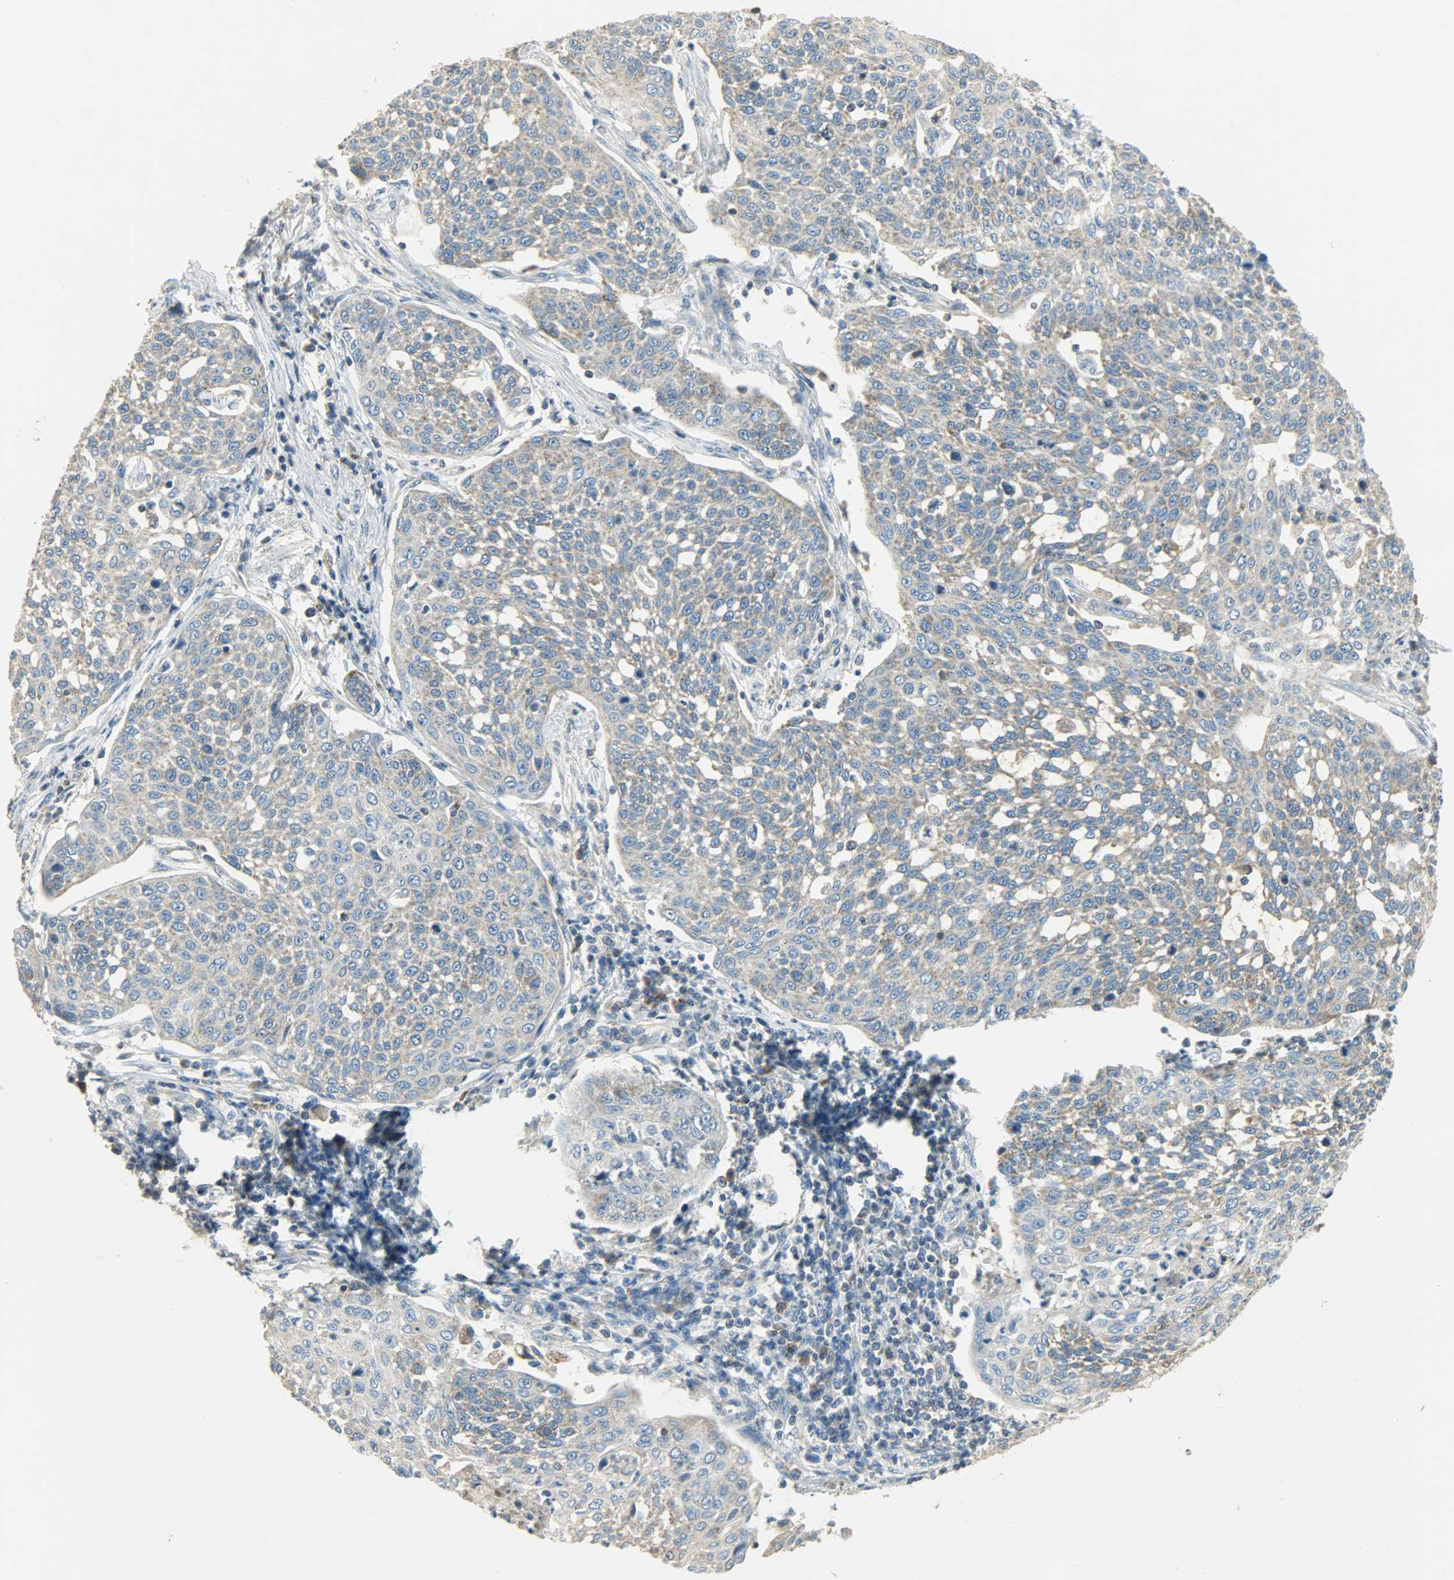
{"staining": {"intensity": "moderate", "quantity": ">75%", "location": "cytoplasmic/membranous"}, "tissue": "cervical cancer", "cell_type": "Tumor cells", "image_type": "cancer", "snomed": [{"axis": "morphology", "description": "Squamous cell carcinoma, NOS"}, {"axis": "topography", "description": "Cervix"}], "caption": "Immunohistochemical staining of cervical cancer (squamous cell carcinoma) demonstrates moderate cytoplasmic/membranous protein staining in about >75% of tumor cells.", "gene": "NNT", "patient": {"sex": "female", "age": 34}}